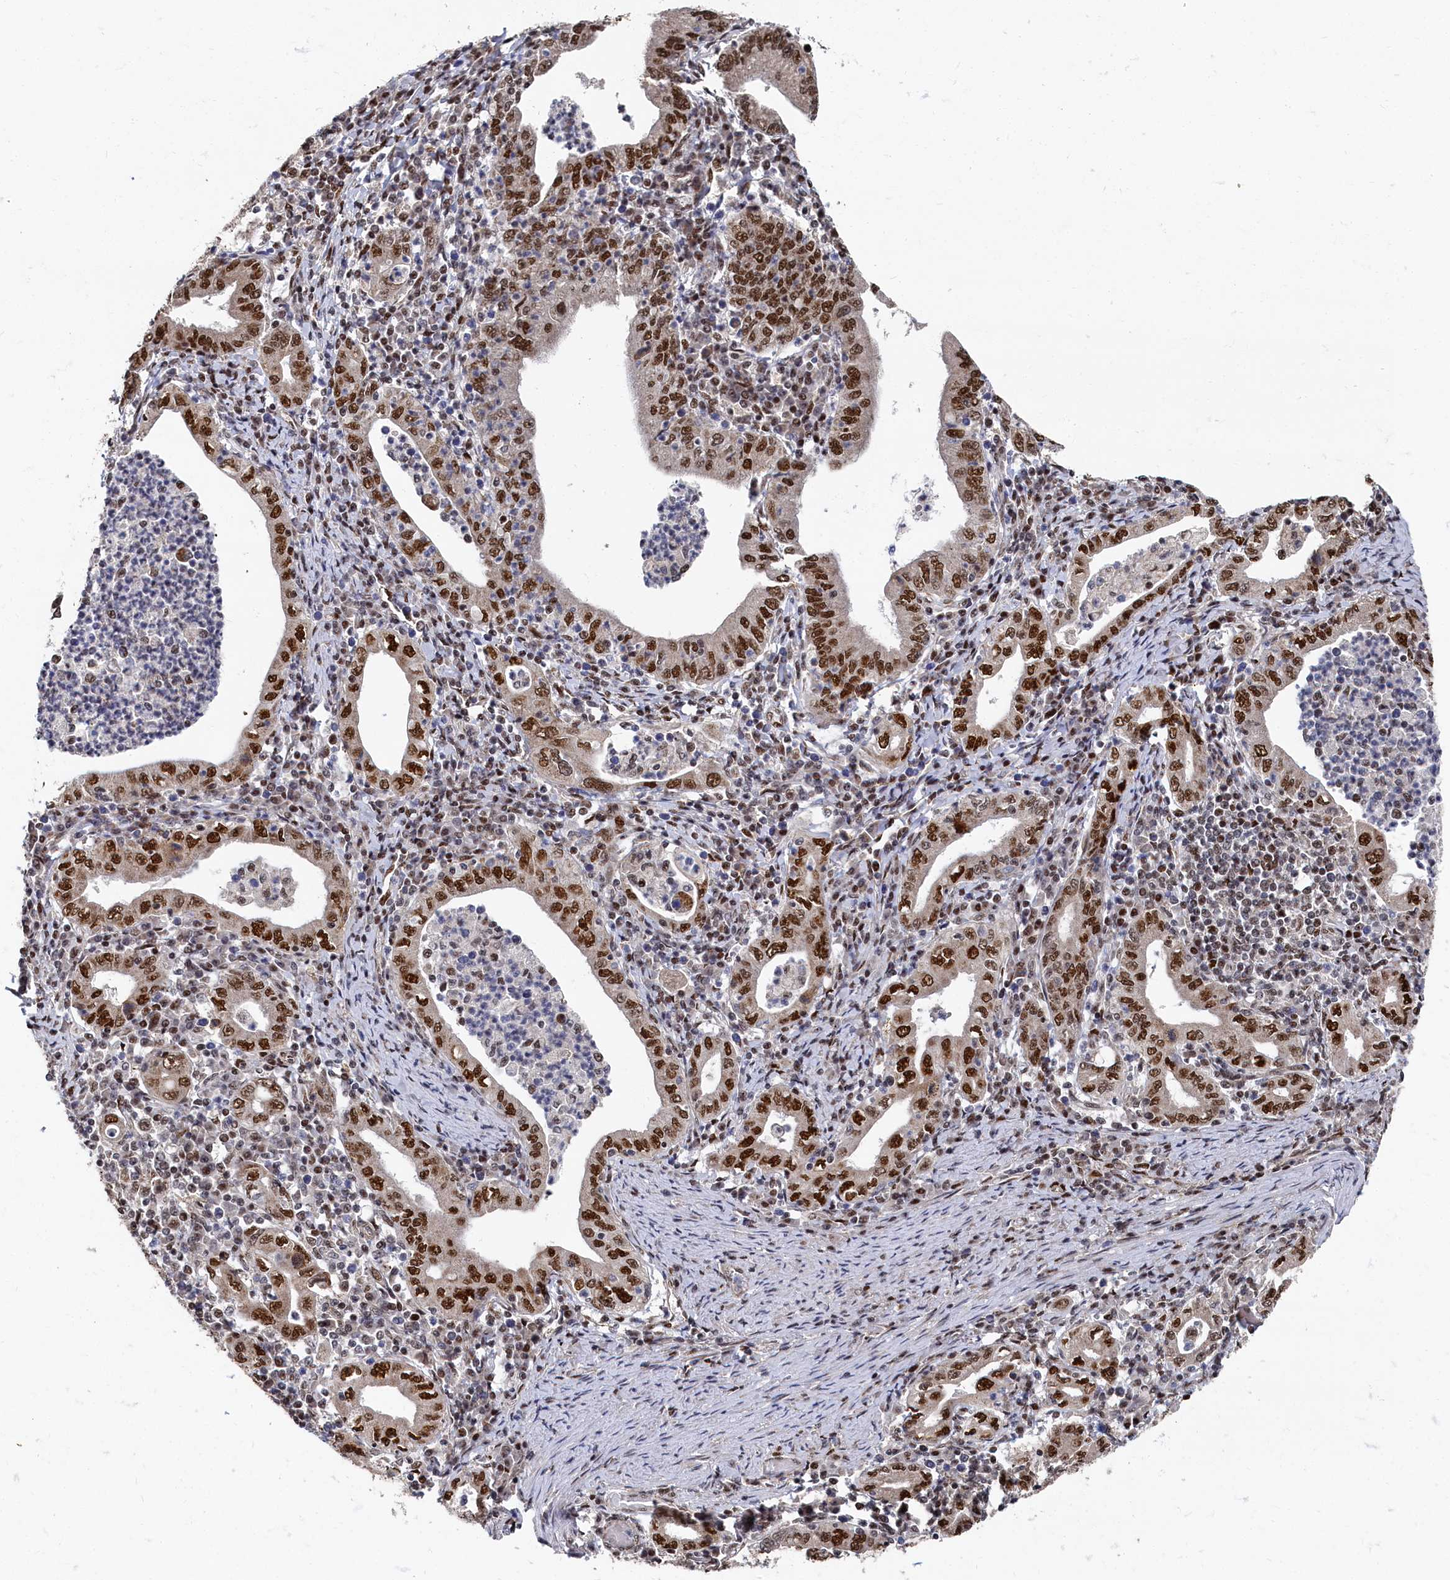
{"staining": {"intensity": "strong", "quantity": ">75%", "location": "nuclear"}, "tissue": "stomach cancer", "cell_type": "Tumor cells", "image_type": "cancer", "snomed": [{"axis": "morphology", "description": "Normal tissue, NOS"}, {"axis": "morphology", "description": "Adenocarcinoma, NOS"}, {"axis": "topography", "description": "Esophagus"}, {"axis": "topography", "description": "Stomach, upper"}, {"axis": "topography", "description": "Peripheral nerve tissue"}], "caption": "Immunohistochemical staining of human adenocarcinoma (stomach) displays high levels of strong nuclear staining in approximately >75% of tumor cells.", "gene": "BUB3", "patient": {"sex": "male", "age": 62}}